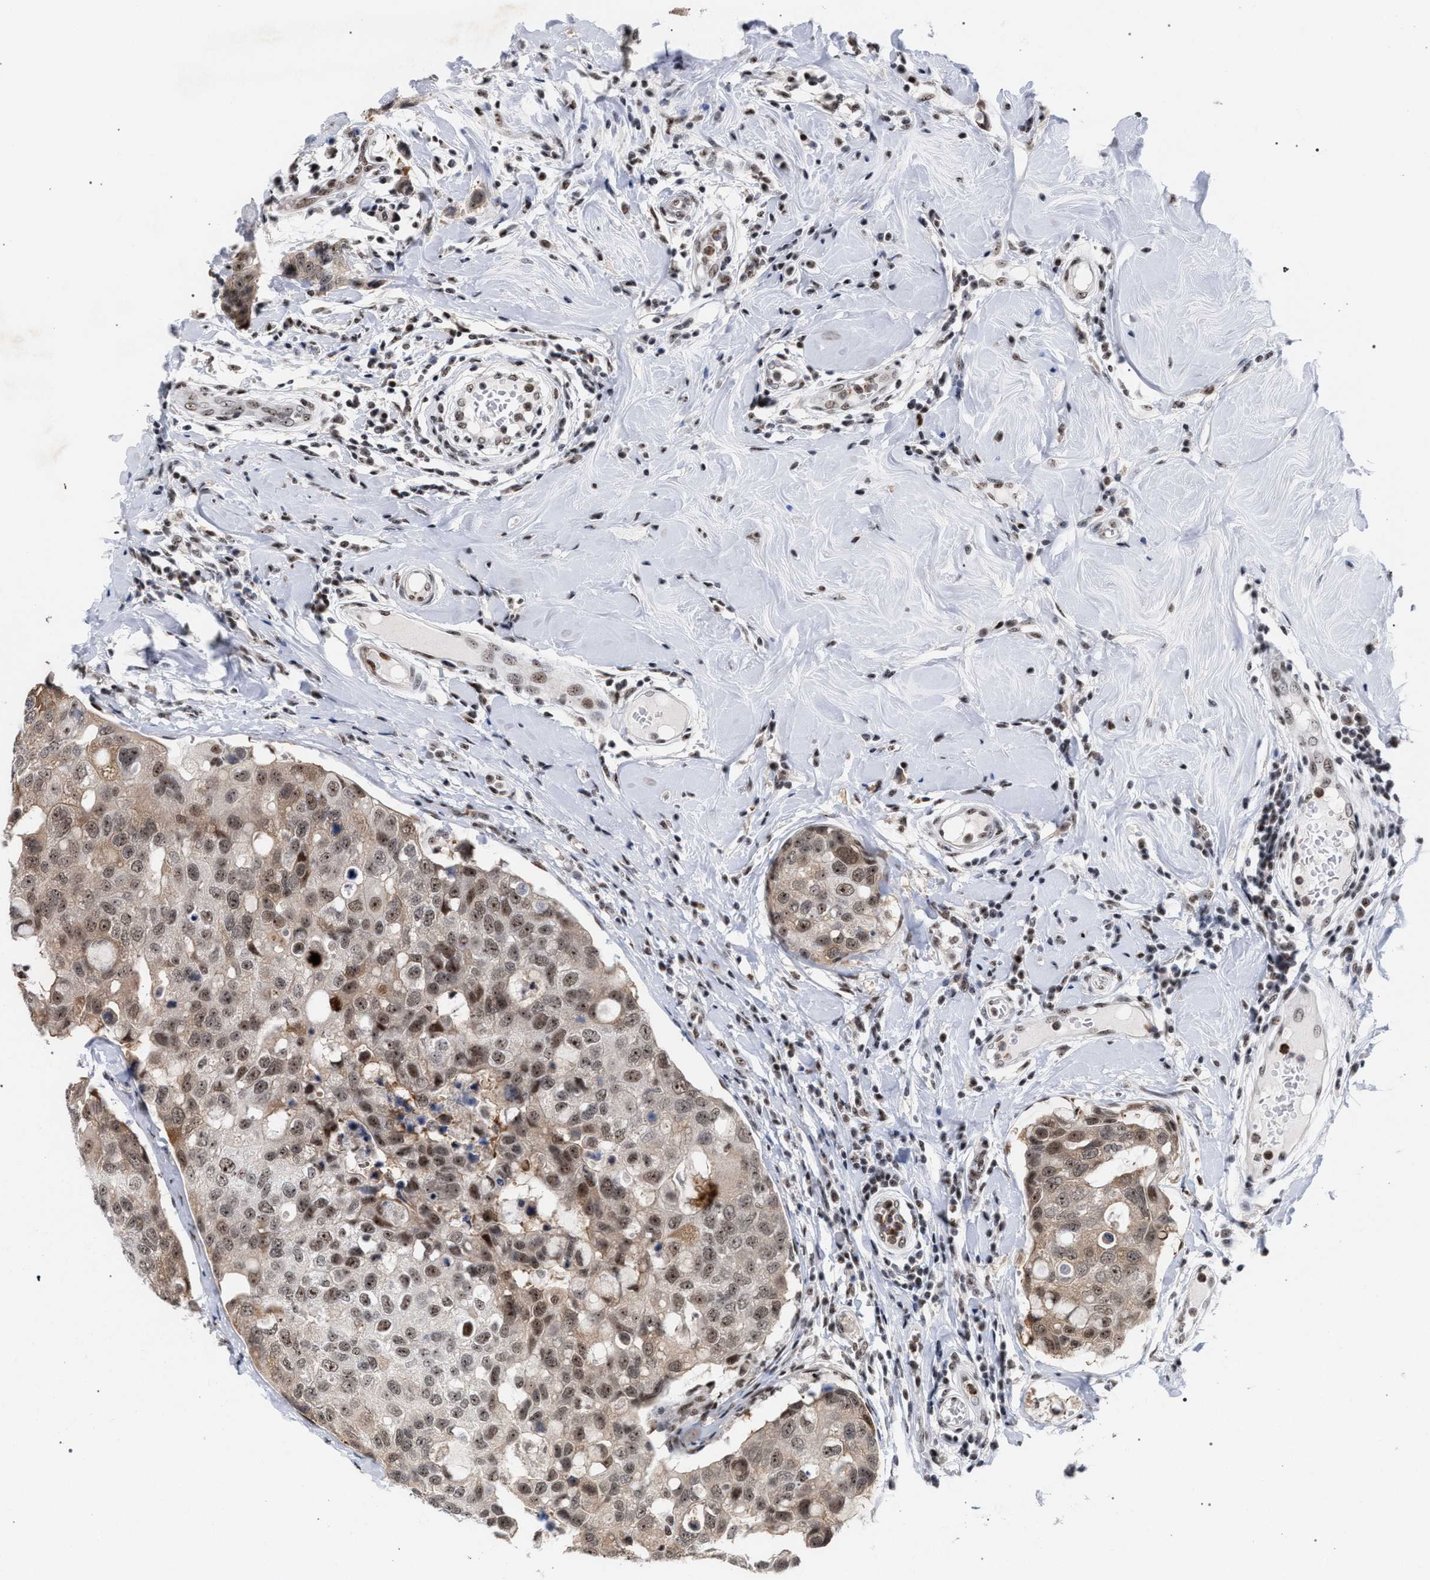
{"staining": {"intensity": "moderate", "quantity": ">75%", "location": "nuclear"}, "tissue": "breast cancer", "cell_type": "Tumor cells", "image_type": "cancer", "snomed": [{"axis": "morphology", "description": "Duct carcinoma"}, {"axis": "topography", "description": "Breast"}], "caption": "A brown stain highlights moderate nuclear positivity of a protein in human breast cancer (invasive ductal carcinoma) tumor cells. The protein of interest is stained brown, and the nuclei are stained in blue (DAB IHC with brightfield microscopy, high magnification).", "gene": "SCAF4", "patient": {"sex": "female", "age": 27}}